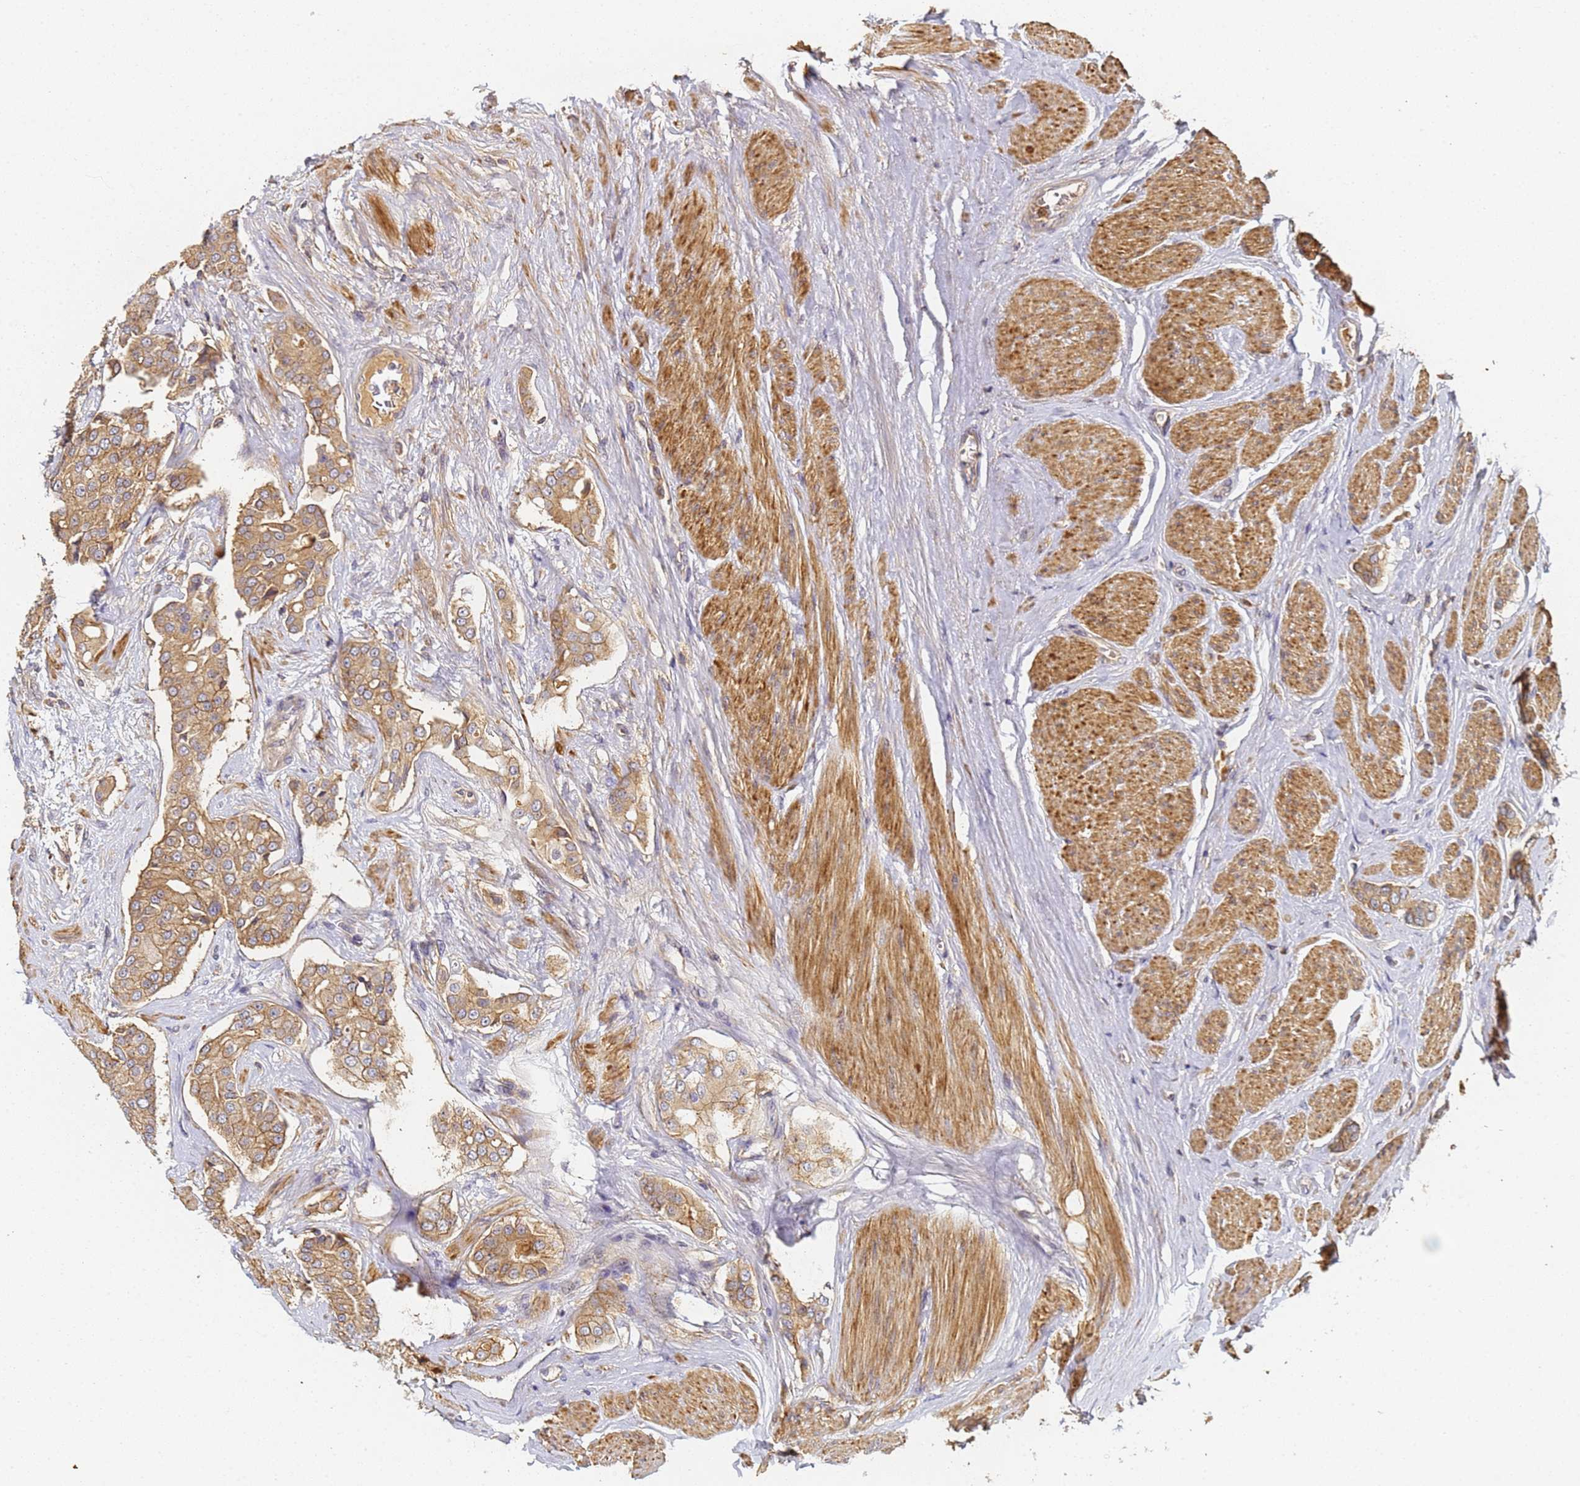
{"staining": {"intensity": "moderate", "quantity": ">75%", "location": "cytoplasmic/membranous"}, "tissue": "prostate cancer", "cell_type": "Tumor cells", "image_type": "cancer", "snomed": [{"axis": "morphology", "description": "Adenocarcinoma, High grade"}, {"axis": "topography", "description": "Prostate"}], "caption": "Protein staining displays moderate cytoplasmic/membranous positivity in approximately >75% of tumor cells in prostate adenocarcinoma (high-grade). Using DAB (brown) and hematoxylin (blue) stains, captured at high magnification using brightfield microscopy.", "gene": "LRRC69", "patient": {"sex": "male", "age": 71}}